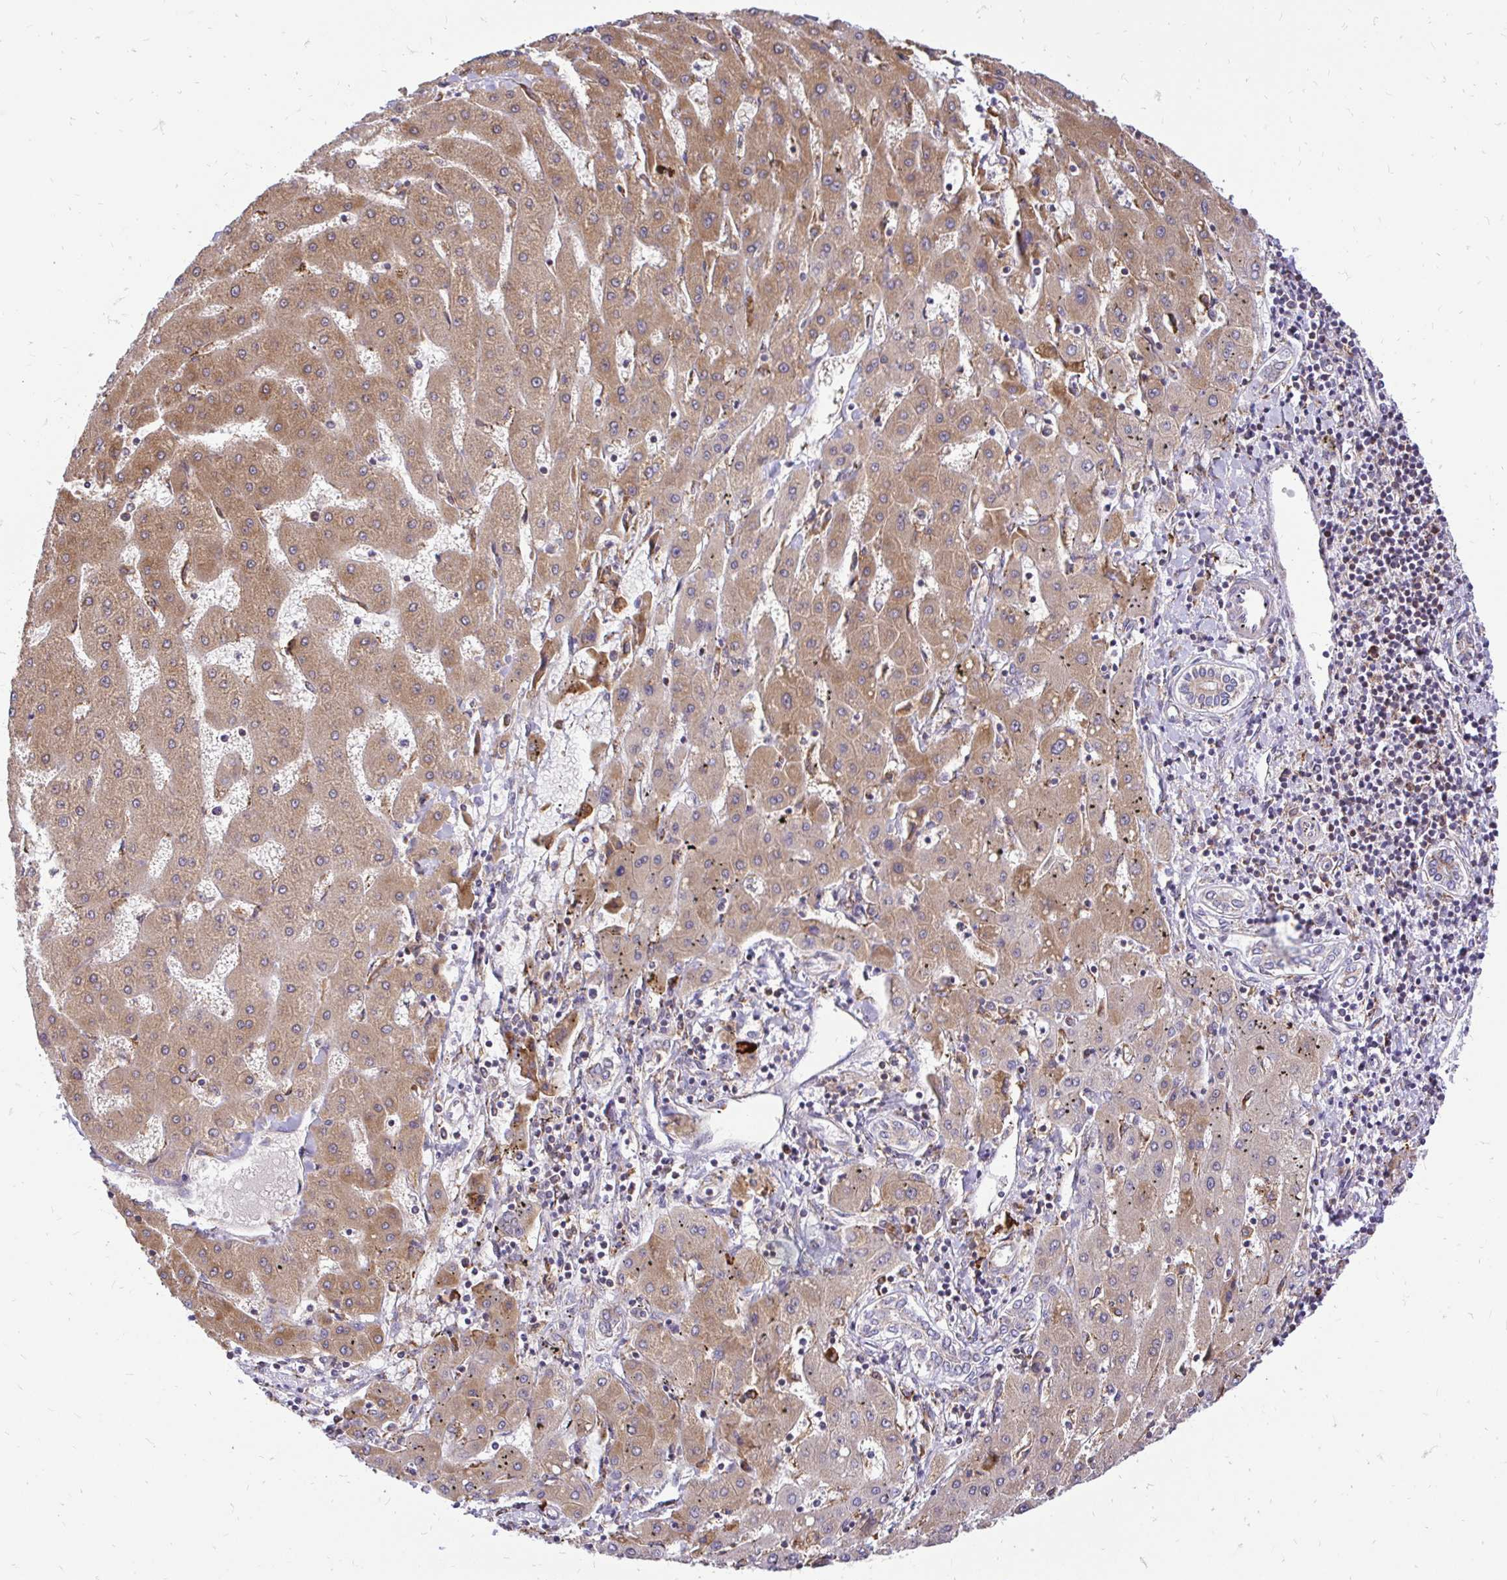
{"staining": {"intensity": "moderate", "quantity": ">75%", "location": "cytoplasmic/membranous"}, "tissue": "liver cancer", "cell_type": "Tumor cells", "image_type": "cancer", "snomed": [{"axis": "morphology", "description": "Carcinoma, Hepatocellular, NOS"}, {"axis": "topography", "description": "Liver"}], "caption": "Liver cancer was stained to show a protein in brown. There is medium levels of moderate cytoplasmic/membranous staining in approximately >75% of tumor cells. Using DAB (brown) and hematoxylin (blue) stains, captured at high magnification using brightfield microscopy.", "gene": "NAALAD2", "patient": {"sex": "male", "age": 72}}